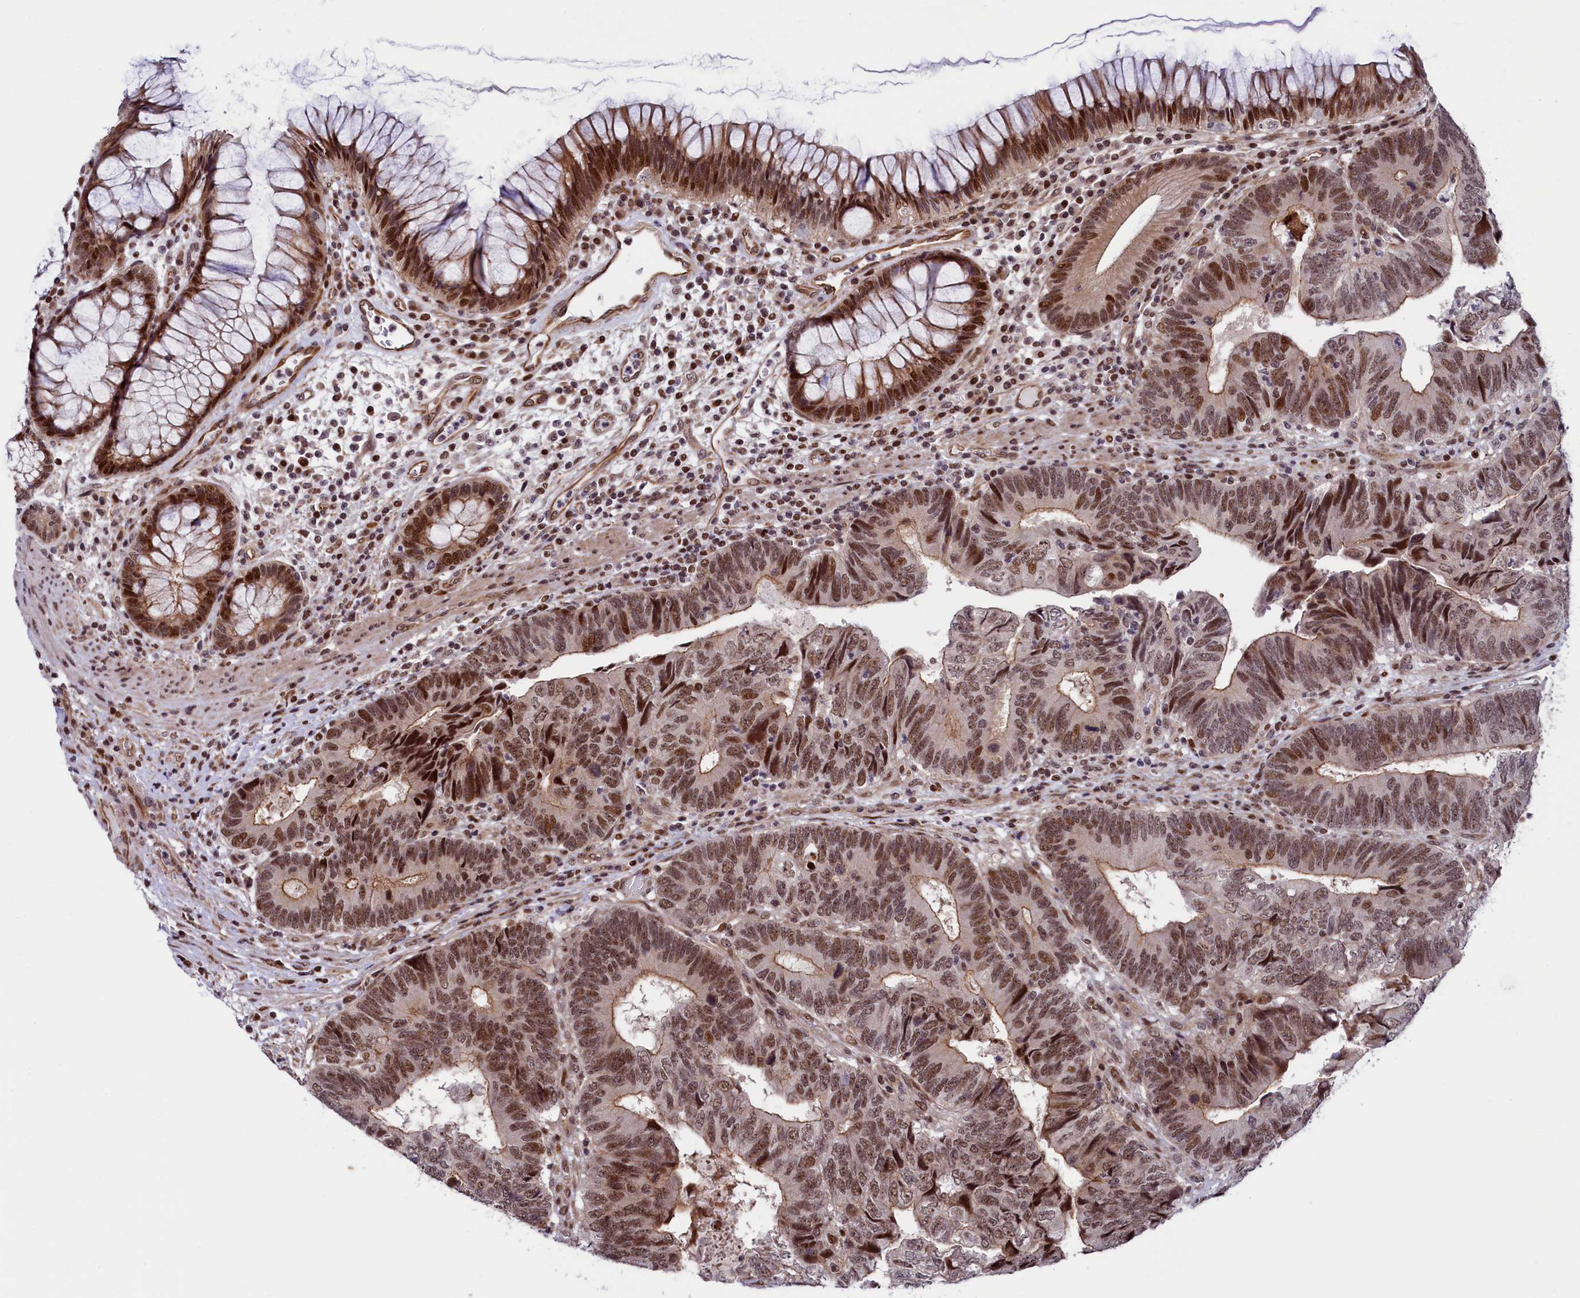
{"staining": {"intensity": "moderate", "quantity": ">75%", "location": "nuclear"}, "tissue": "colorectal cancer", "cell_type": "Tumor cells", "image_type": "cancer", "snomed": [{"axis": "morphology", "description": "Adenocarcinoma, NOS"}, {"axis": "topography", "description": "Colon"}], "caption": "Protein staining displays moderate nuclear staining in about >75% of tumor cells in colorectal cancer. (DAB (3,3'-diaminobenzidine) IHC with brightfield microscopy, high magnification).", "gene": "LEO1", "patient": {"sex": "female", "age": 67}}